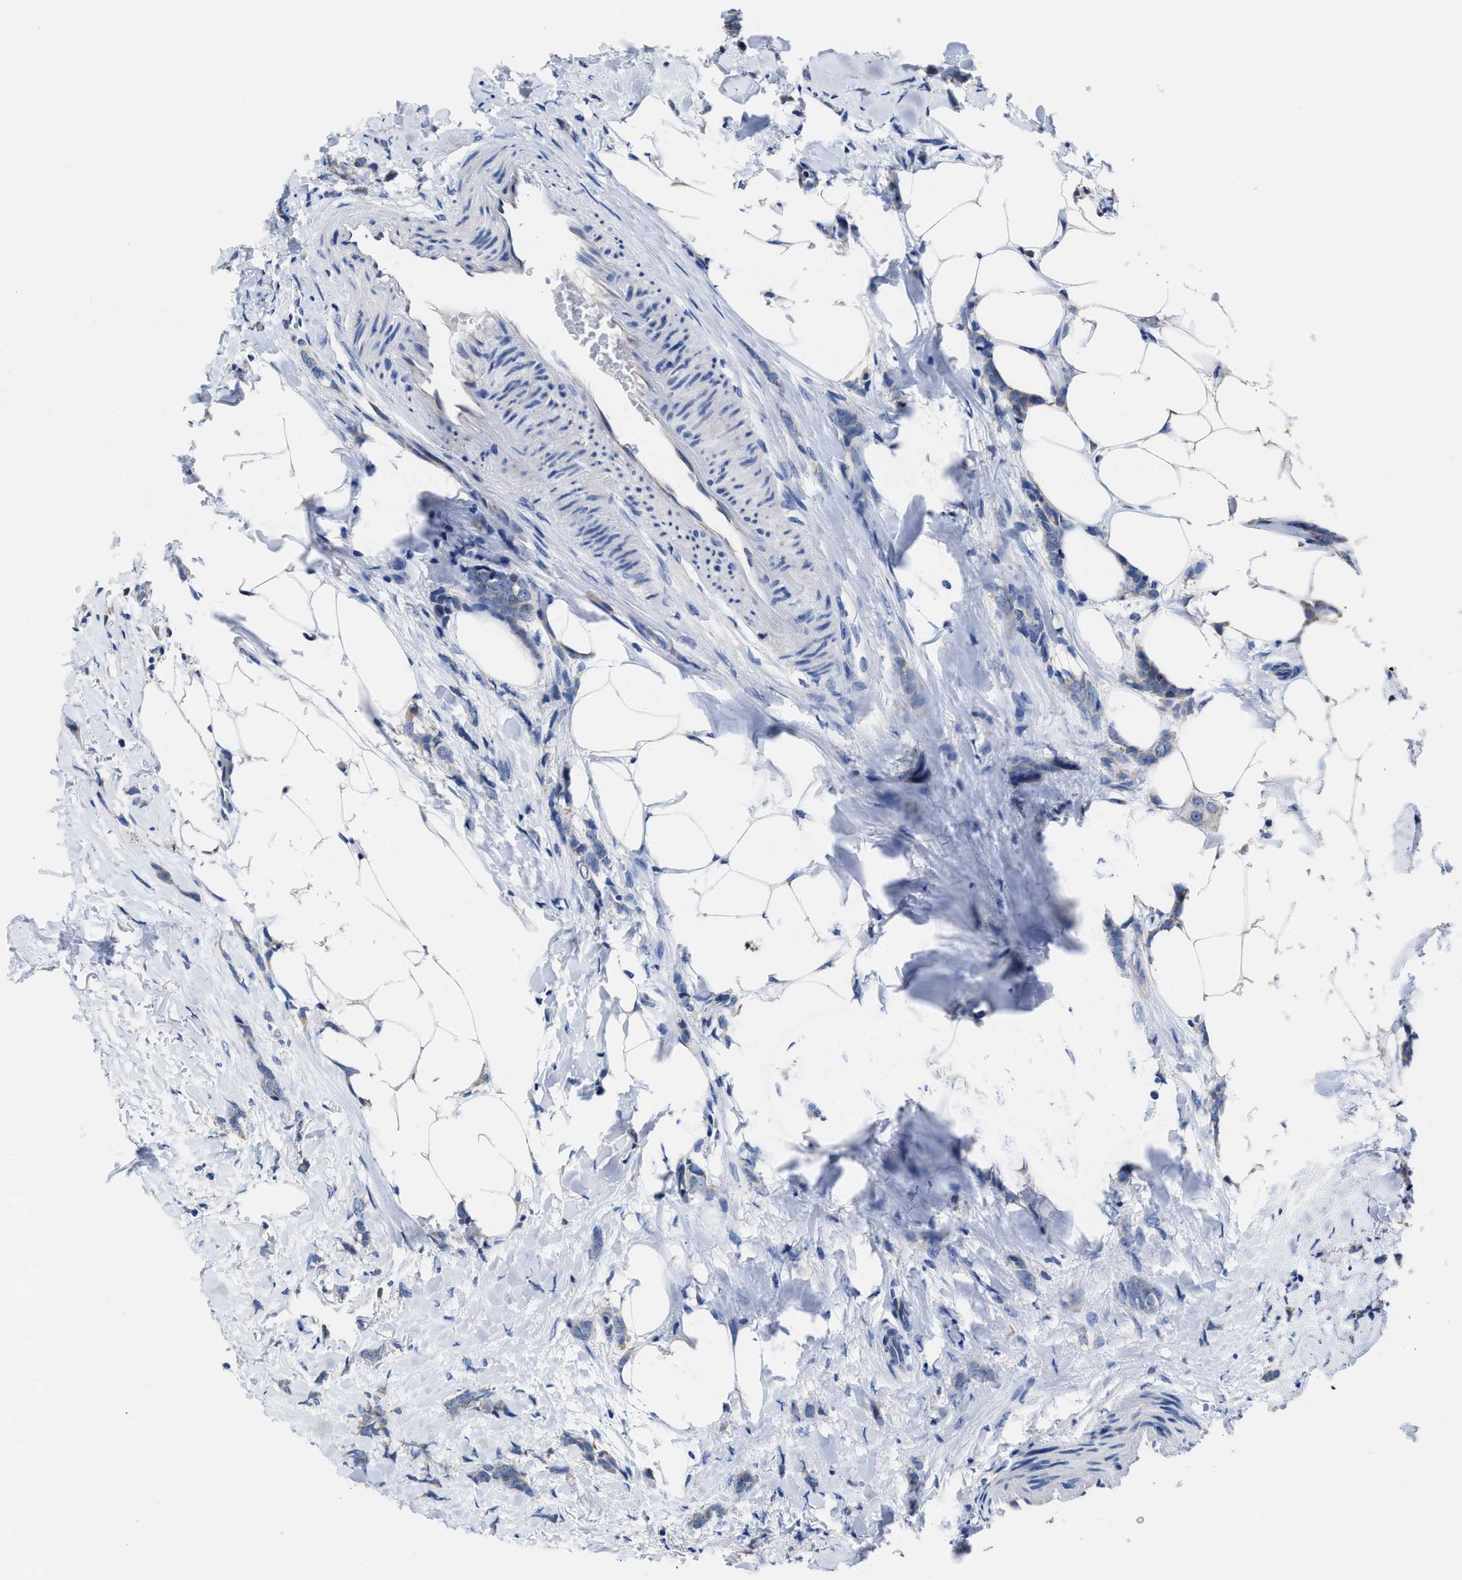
{"staining": {"intensity": "weak", "quantity": "<25%", "location": "cytoplasmic/membranous"}, "tissue": "breast cancer", "cell_type": "Tumor cells", "image_type": "cancer", "snomed": [{"axis": "morphology", "description": "Lobular carcinoma, in situ"}, {"axis": "morphology", "description": "Lobular carcinoma"}, {"axis": "topography", "description": "Breast"}], "caption": "Immunohistochemical staining of breast lobular carcinoma in situ displays no significant positivity in tumor cells.", "gene": "HOOK1", "patient": {"sex": "female", "age": 41}}